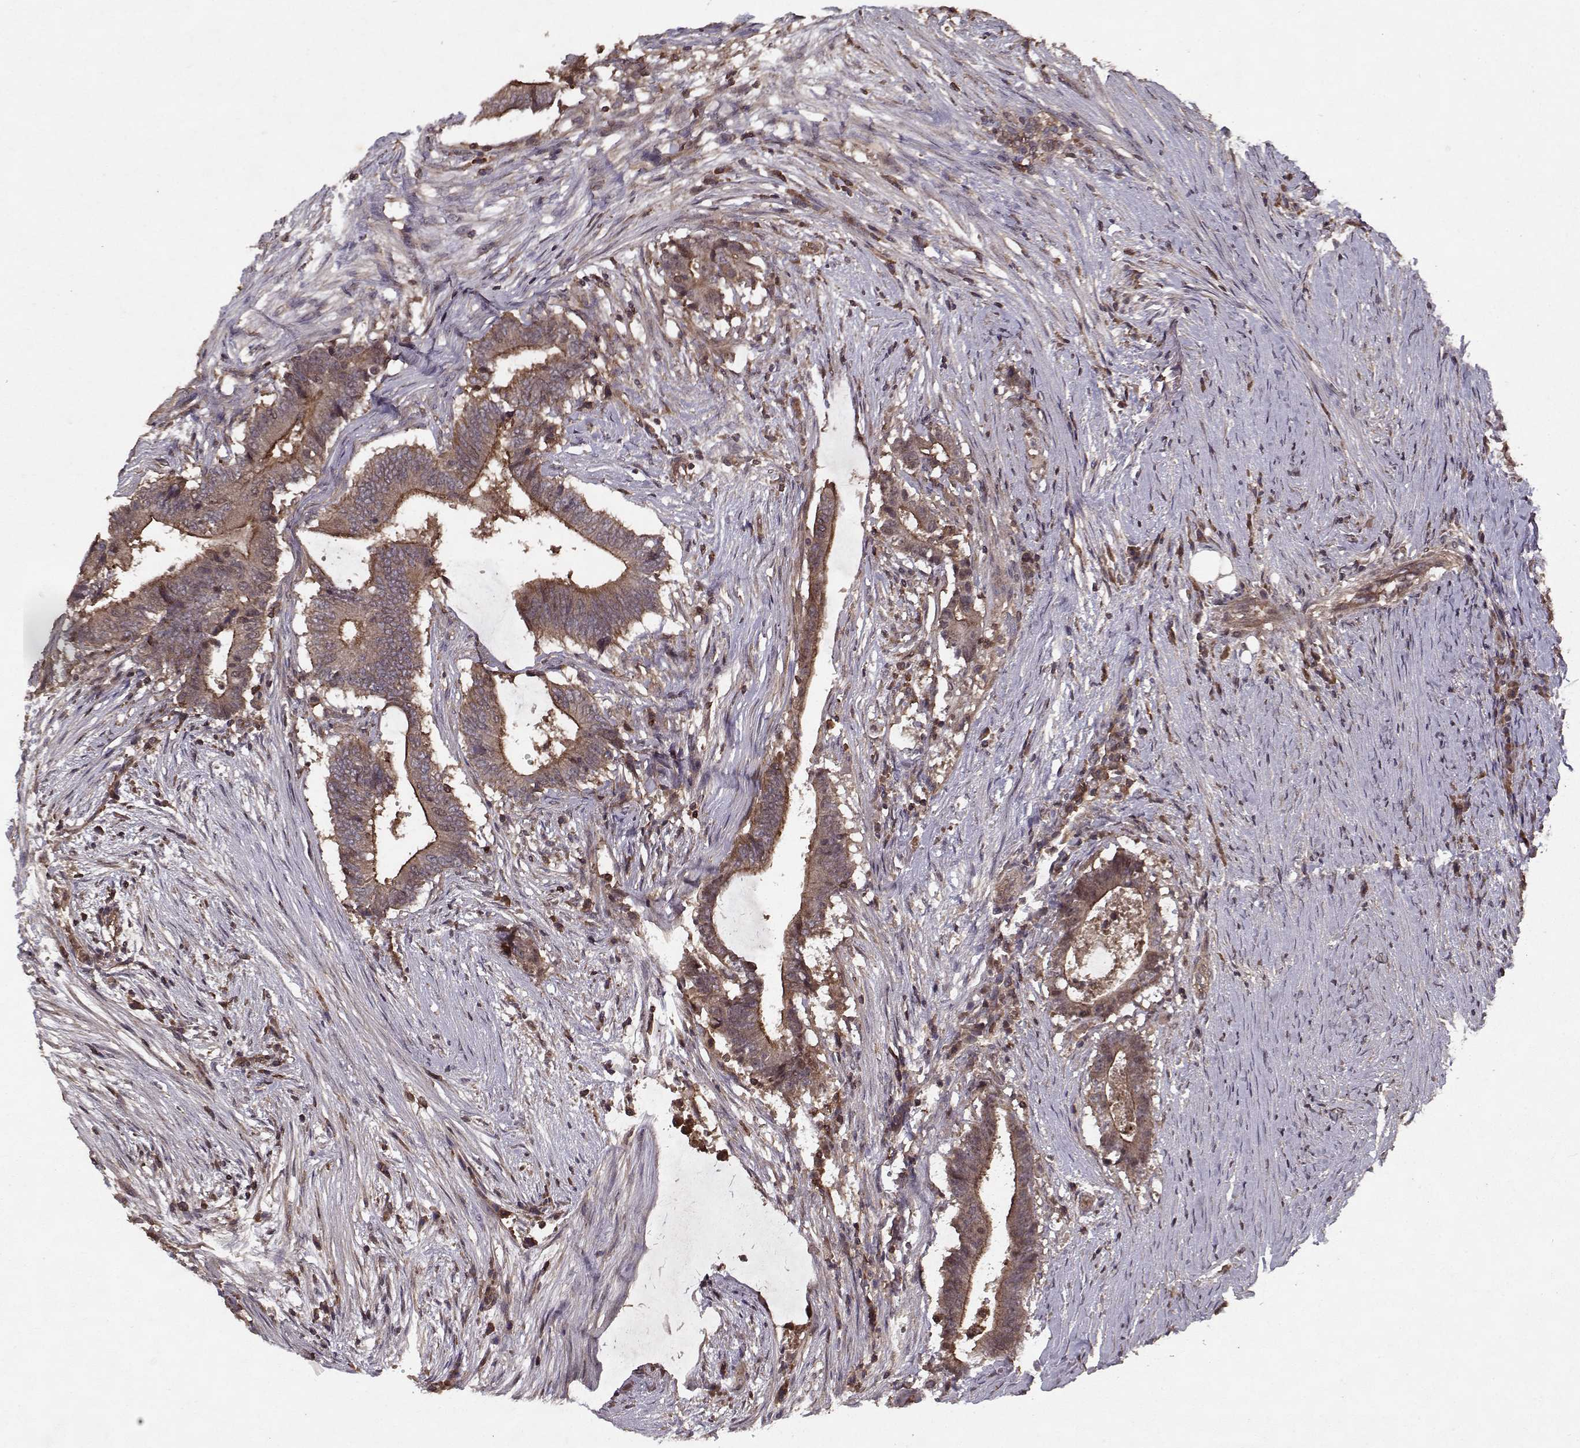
{"staining": {"intensity": "strong", "quantity": "25%-75%", "location": "cytoplasmic/membranous"}, "tissue": "colorectal cancer", "cell_type": "Tumor cells", "image_type": "cancer", "snomed": [{"axis": "morphology", "description": "Adenocarcinoma, NOS"}, {"axis": "topography", "description": "Colon"}], "caption": "Protein staining displays strong cytoplasmic/membranous expression in about 25%-75% of tumor cells in colorectal cancer.", "gene": "PPP1R12A", "patient": {"sex": "female", "age": 43}}